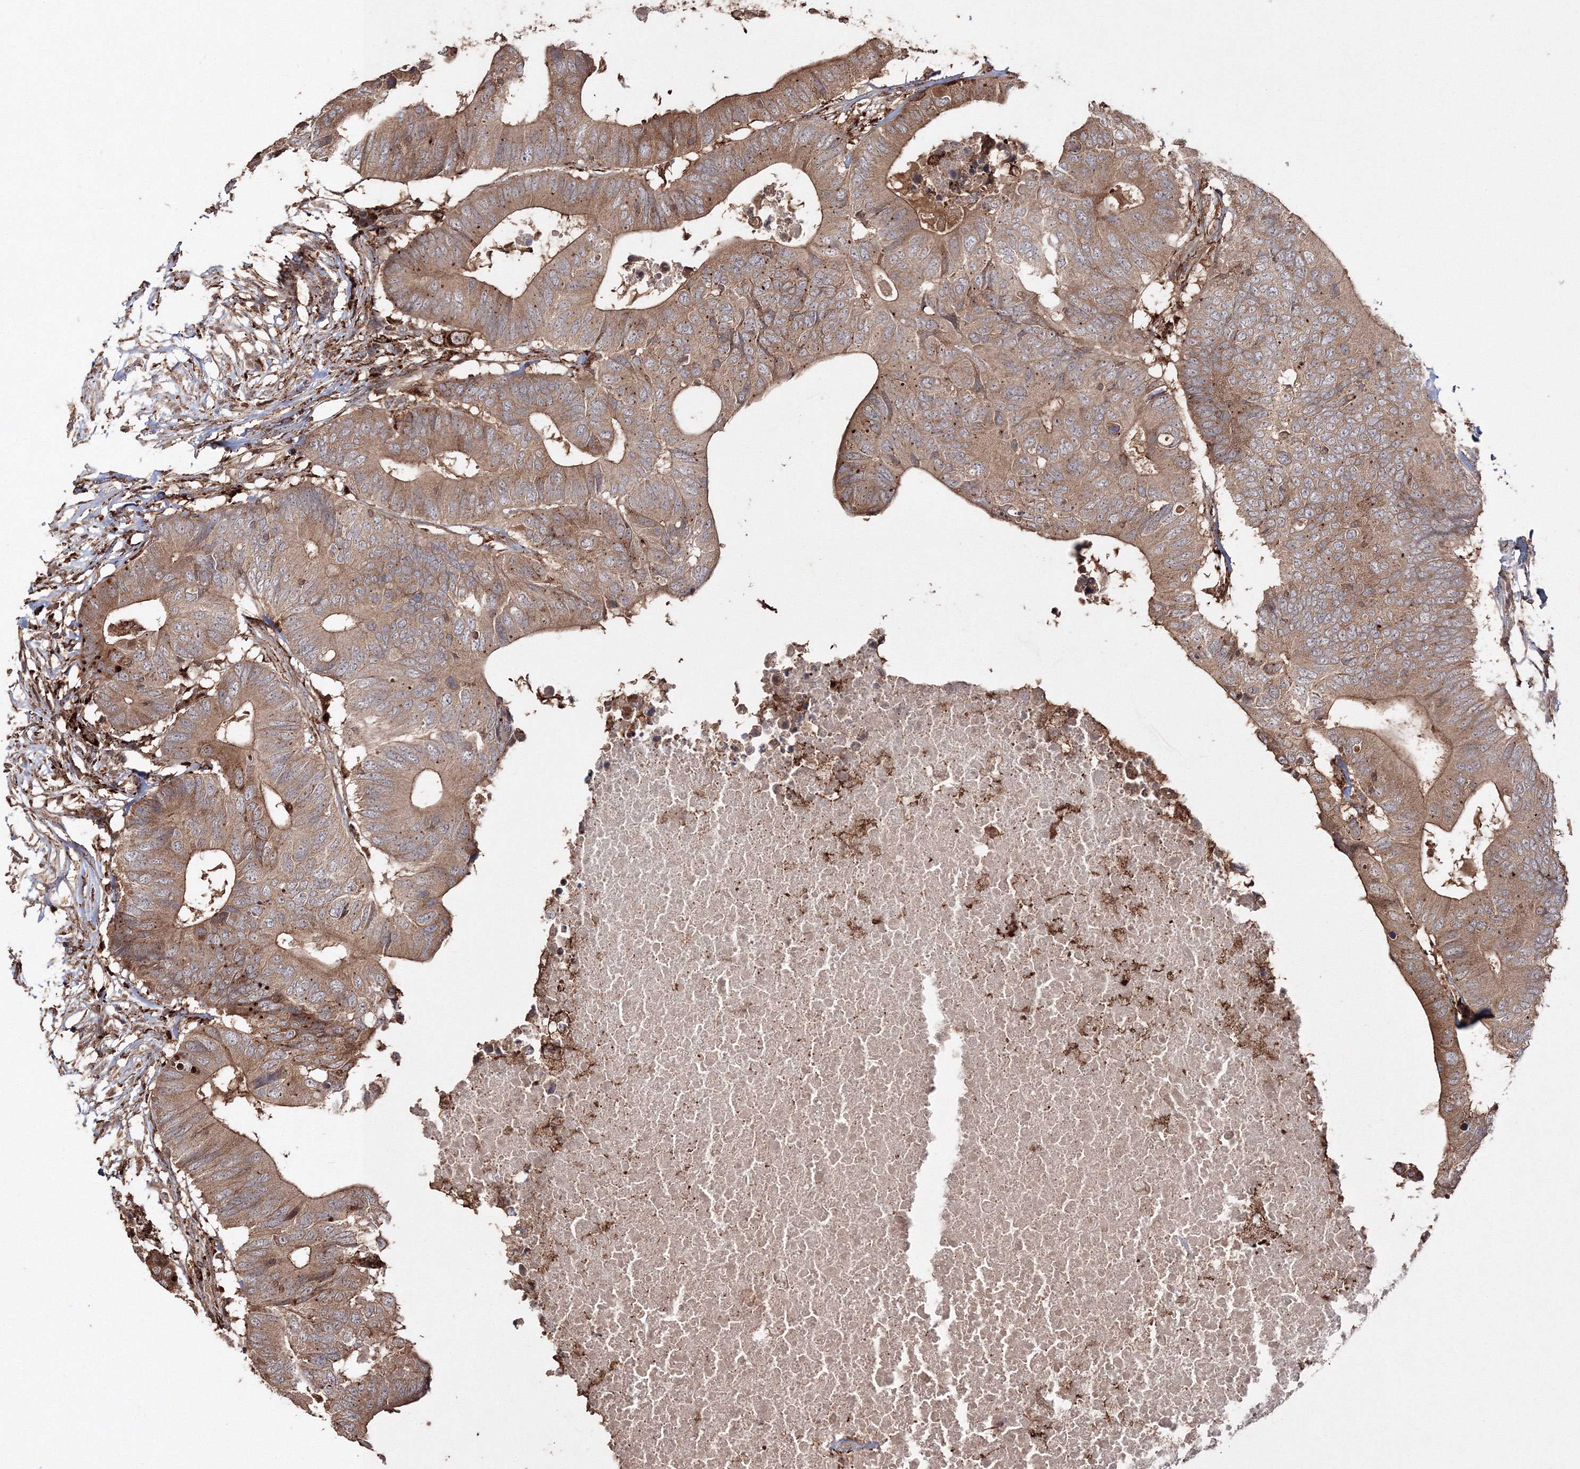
{"staining": {"intensity": "moderate", "quantity": ">75%", "location": "cytoplasmic/membranous"}, "tissue": "colorectal cancer", "cell_type": "Tumor cells", "image_type": "cancer", "snomed": [{"axis": "morphology", "description": "Adenocarcinoma, NOS"}, {"axis": "topography", "description": "Colon"}], "caption": "Immunohistochemistry histopathology image of human adenocarcinoma (colorectal) stained for a protein (brown), which shows medium levels of moderate cytoplasmic/membranous positivity in approximately >75% of tumor cells.", "gene": "DDO", "patient": {"sex": "male", "age": 71}}